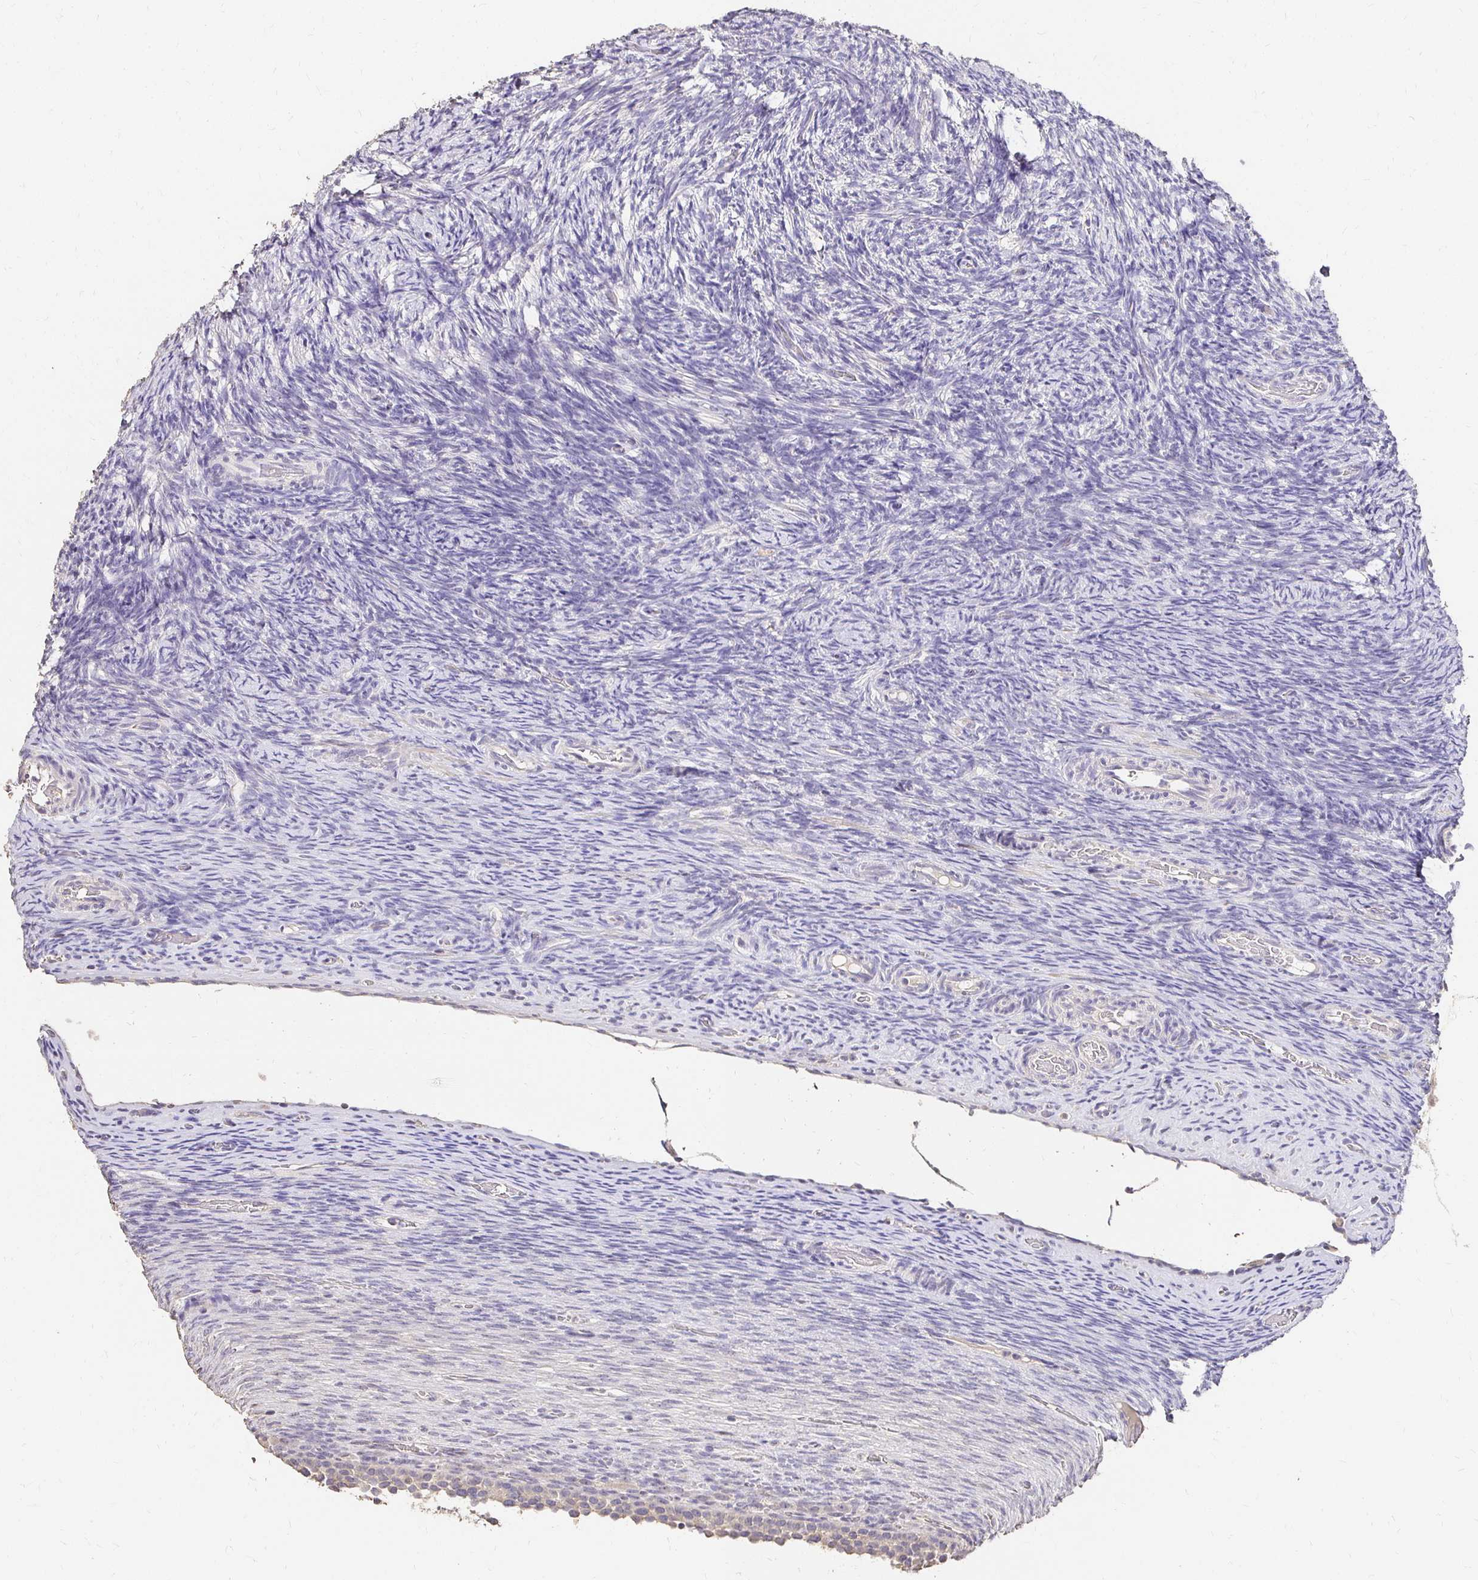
{"staining": {"intensity": "negative", "quantity": "none", "location": "none"}, "tissue": "ovary", "cell_type": "Ovarian stroma cells", "image_type": "normal", "snomed": [{"axis": "morphology", "description": "Normal tissue, NOS"}, {"axis": "topography", "description": "Ovary"}], "caption": "DAB (3,3'-diaminobenzidine) immunohistochemical staining of normal human ovary shows no significant staining in ovarian stroma cells.", "gene": "UGT1A6", "patient": {"sex": "female", "age": 34}}